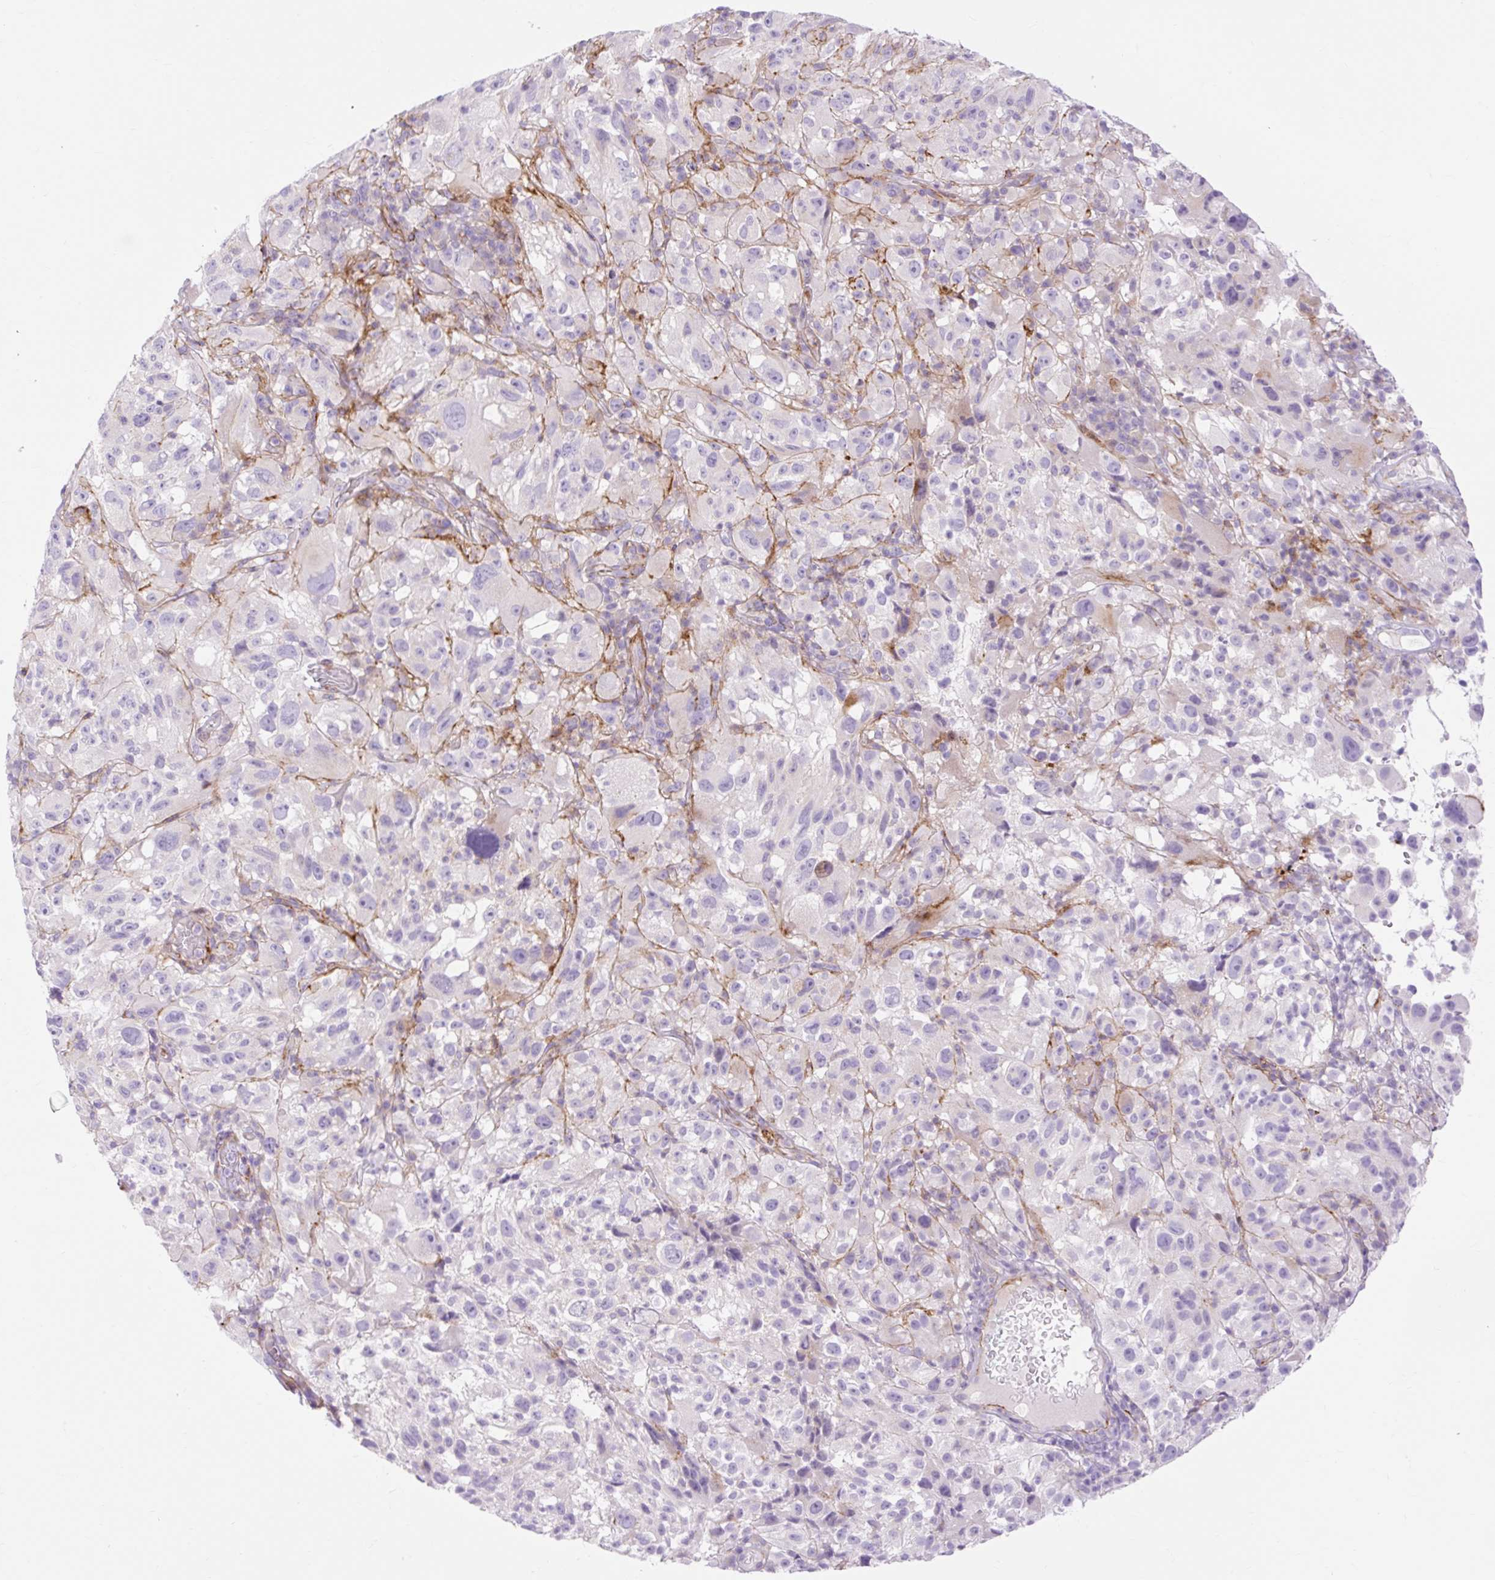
{"staining": {"intensity": "negative", "quantity": "none", "location": "none"}, "tissue": "melanoma", "cell_type": "Tumor cells", "image_type": "cancer", "snomed": [{"axis": "morphology", "description": "Malignant melanoma, NOS"}, {"axis": "topography", "description": "Skin"}], "caption": "Immunohistochemistry (IHC) photomicrograph of neoplastic tissue: malignant melanoma stained with DAB shows no significant protein staining in tumor cells. Nuclei are stained in blue.", "gene": "CORO7-PAM16", "patient": {"sex": "female", "age": 71}}